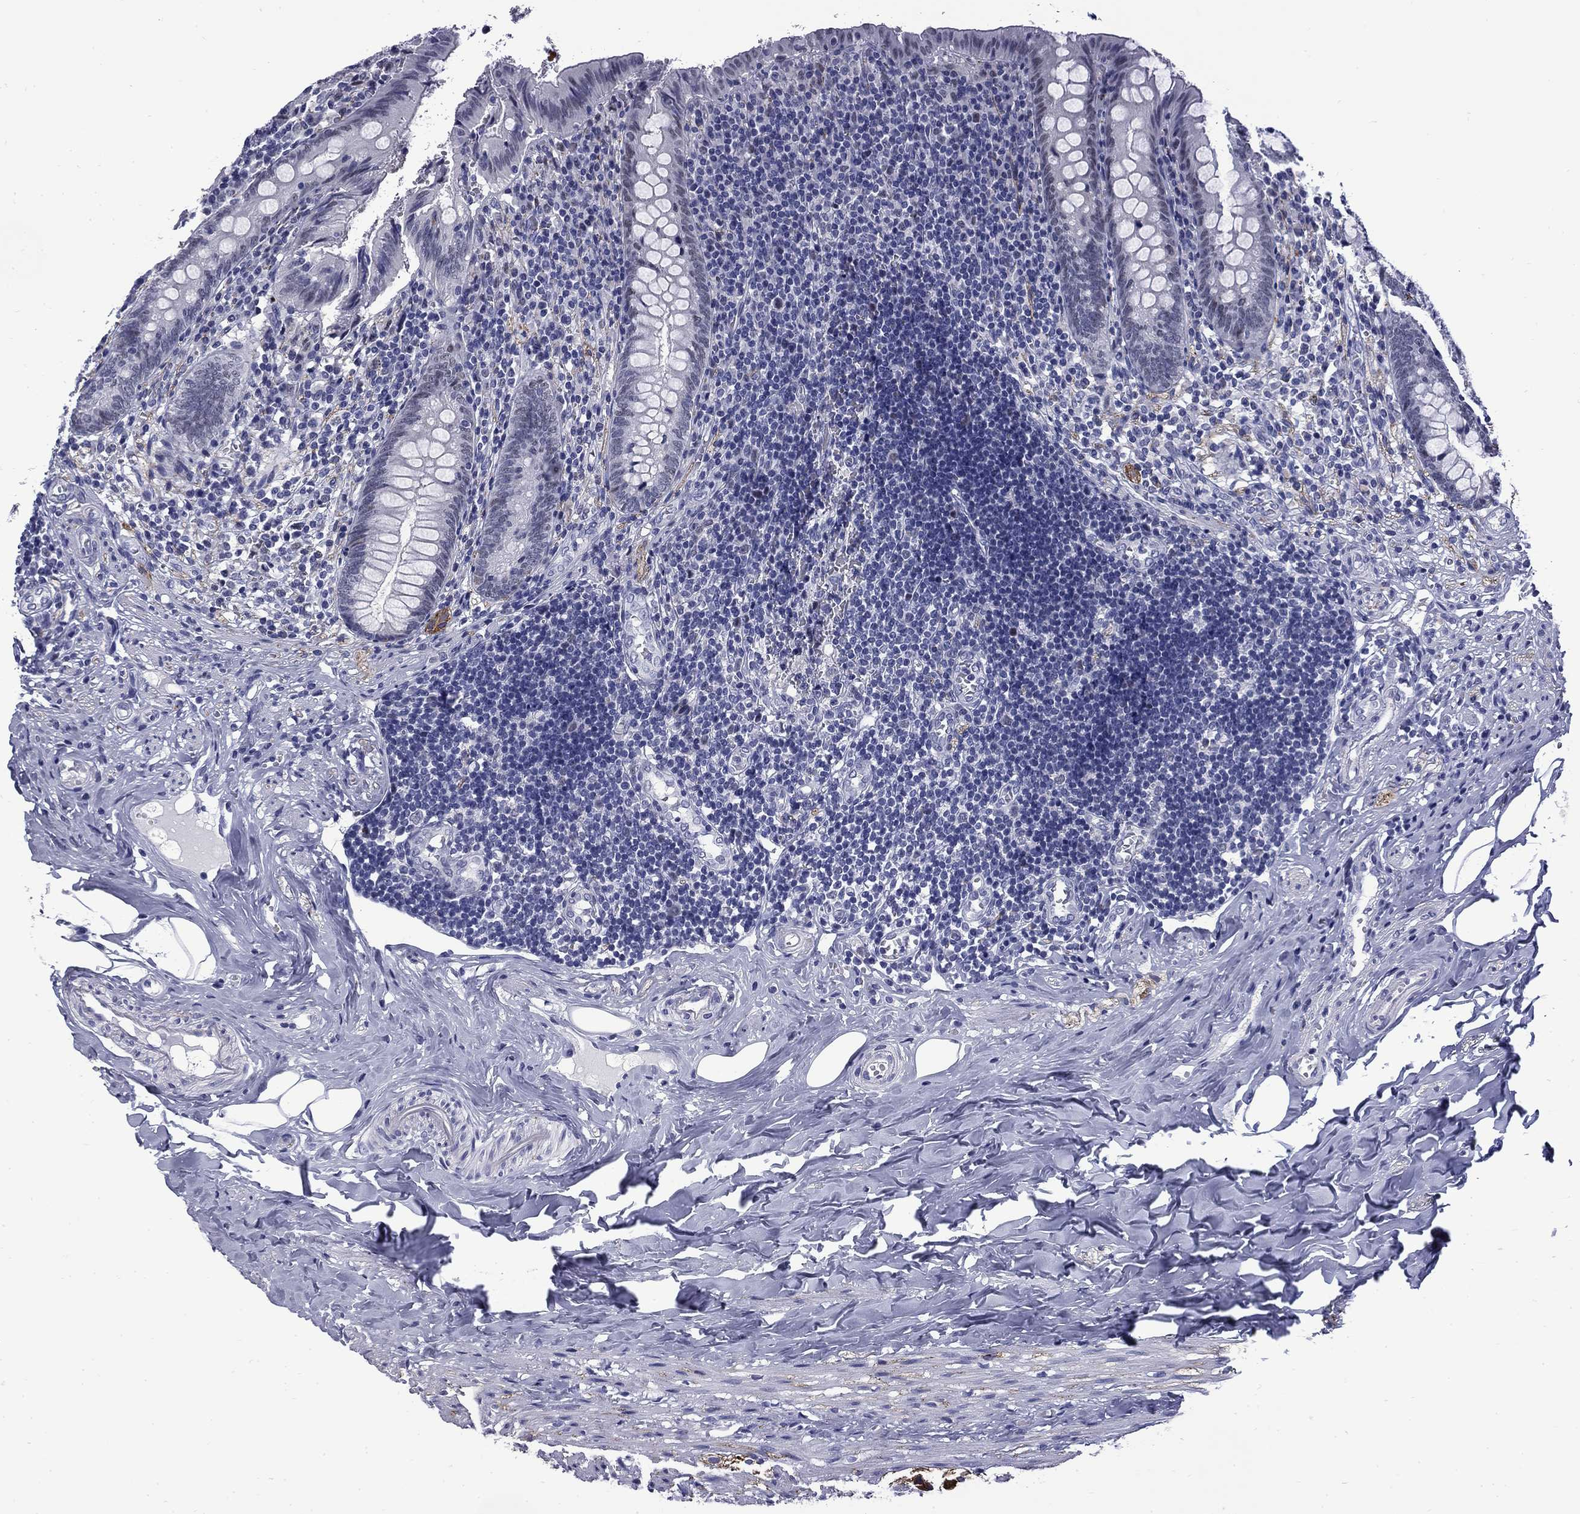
{"staining": {"intensity": "negative", "quantity": "none", "location": "none"}, "tissue": "appendix", "cell_type": "Glandular cells", "image_type": "normal", "snomed": [{"axis": "morphology", "description": "Normal tissue, NOS"}, {"axis": "topography", "description": "Appendix"}], "caption": "This is a micrograph of IHC staining of benign appendix, which shows no positivity in glandular cells.", "gene": "MGARP", "patient": {"sex": "female", "age": 23}}